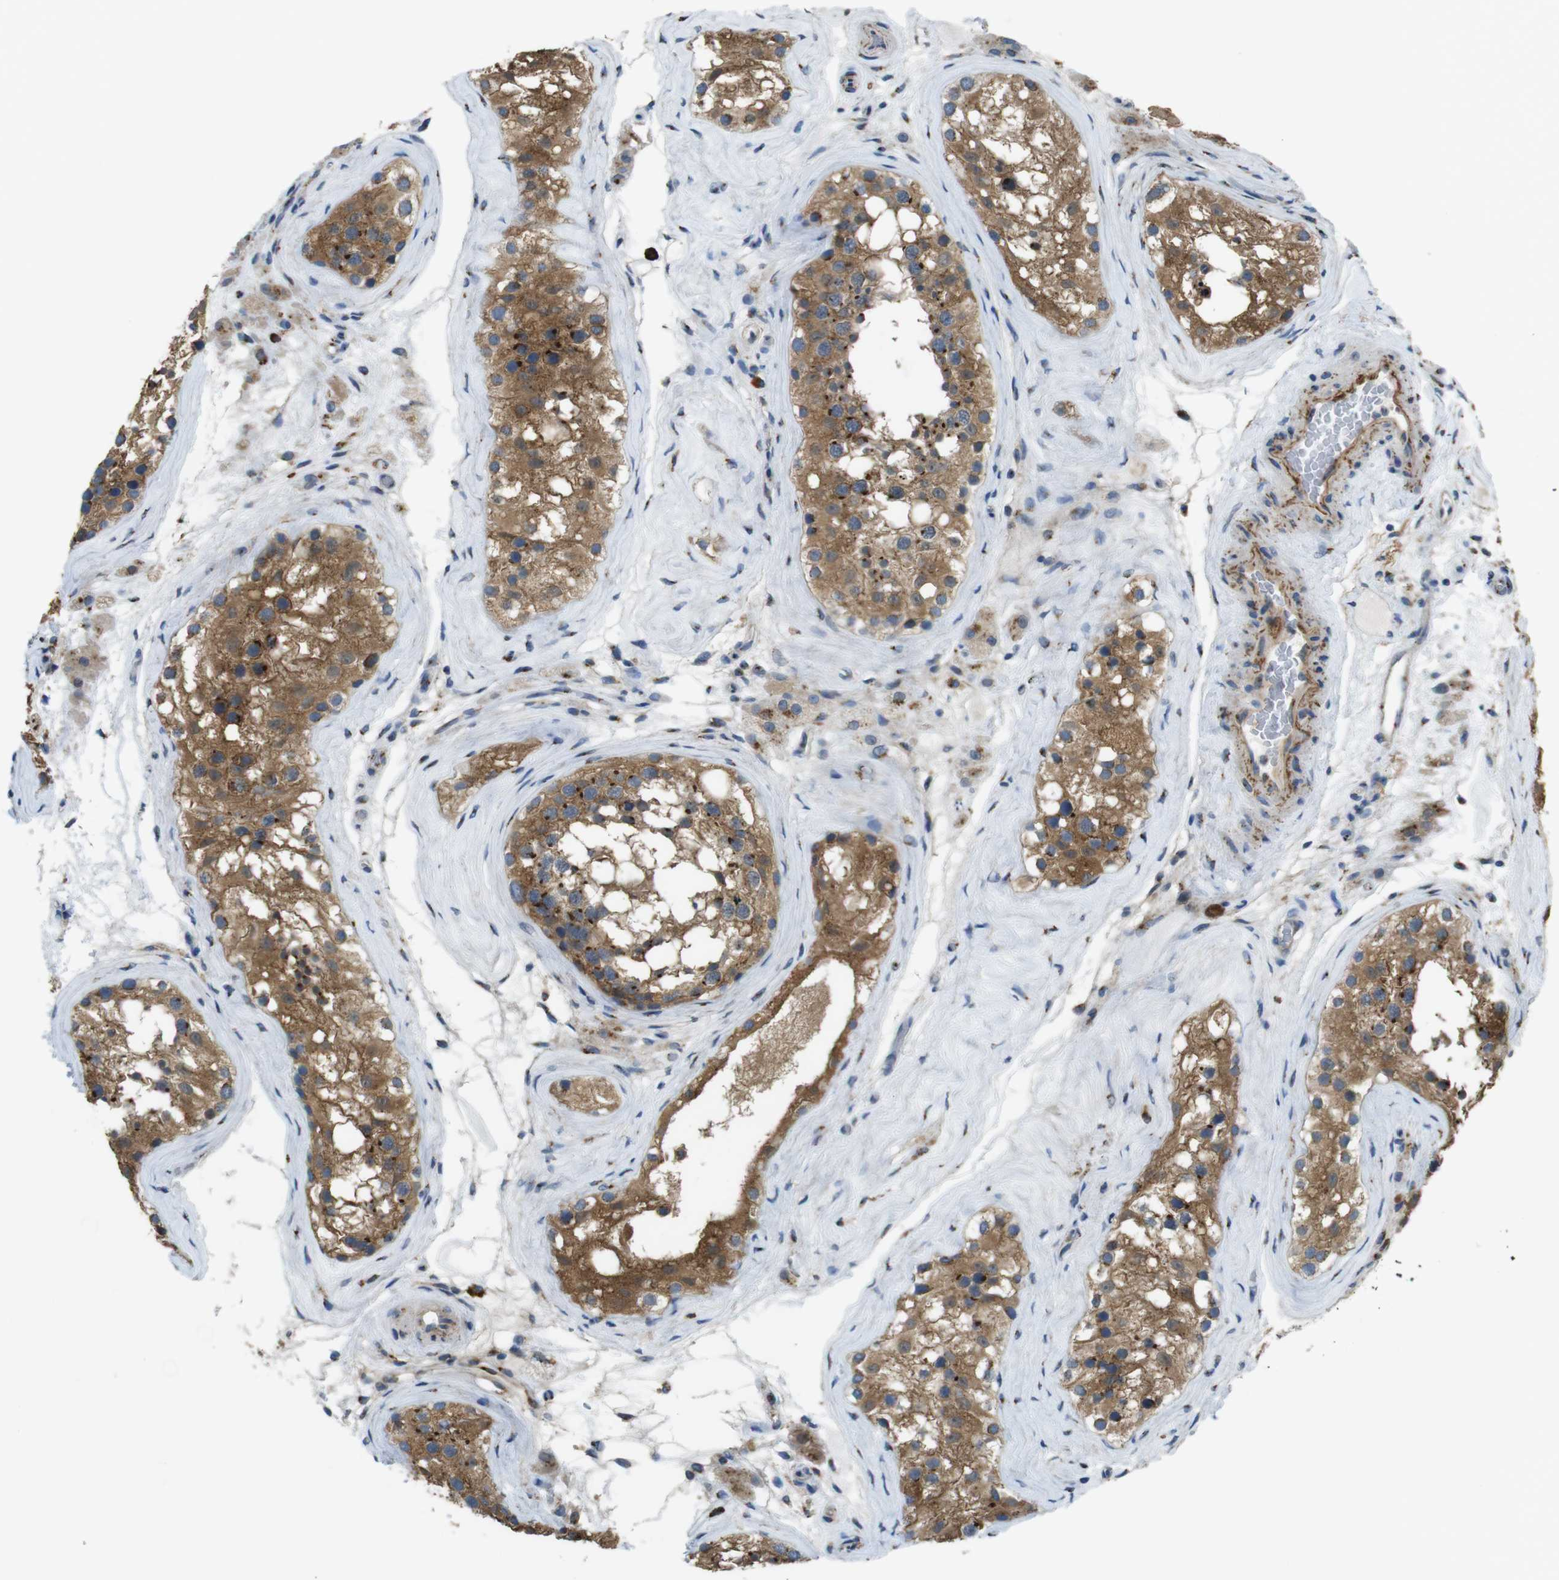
{"staining": {"intensity": "moderate", "quantity": ">75%", "location": "cytoplasmic/membranous"}, "tissue": "testis", "cell_type": "Cells in seminiferous ducts", "image_type": "normal", "snomed": [{"axis": "morphology", "description": "Normal tissue, NOS"}, {"axis": "morphology", "description": "Seminoma, NOS"}, {"axis": "topography", "description": "Testis"}], "caption": "Cells in seminiferous ducts reveal medium levels of moderate cytoplasmic/membranous expression in about >75% of cells in unremarkable human testis. (DAB = brown stain, brightfield microscopy at high magnification).", "gene": "RAB6A", "patient": {"sex": "male", "age": 71}}